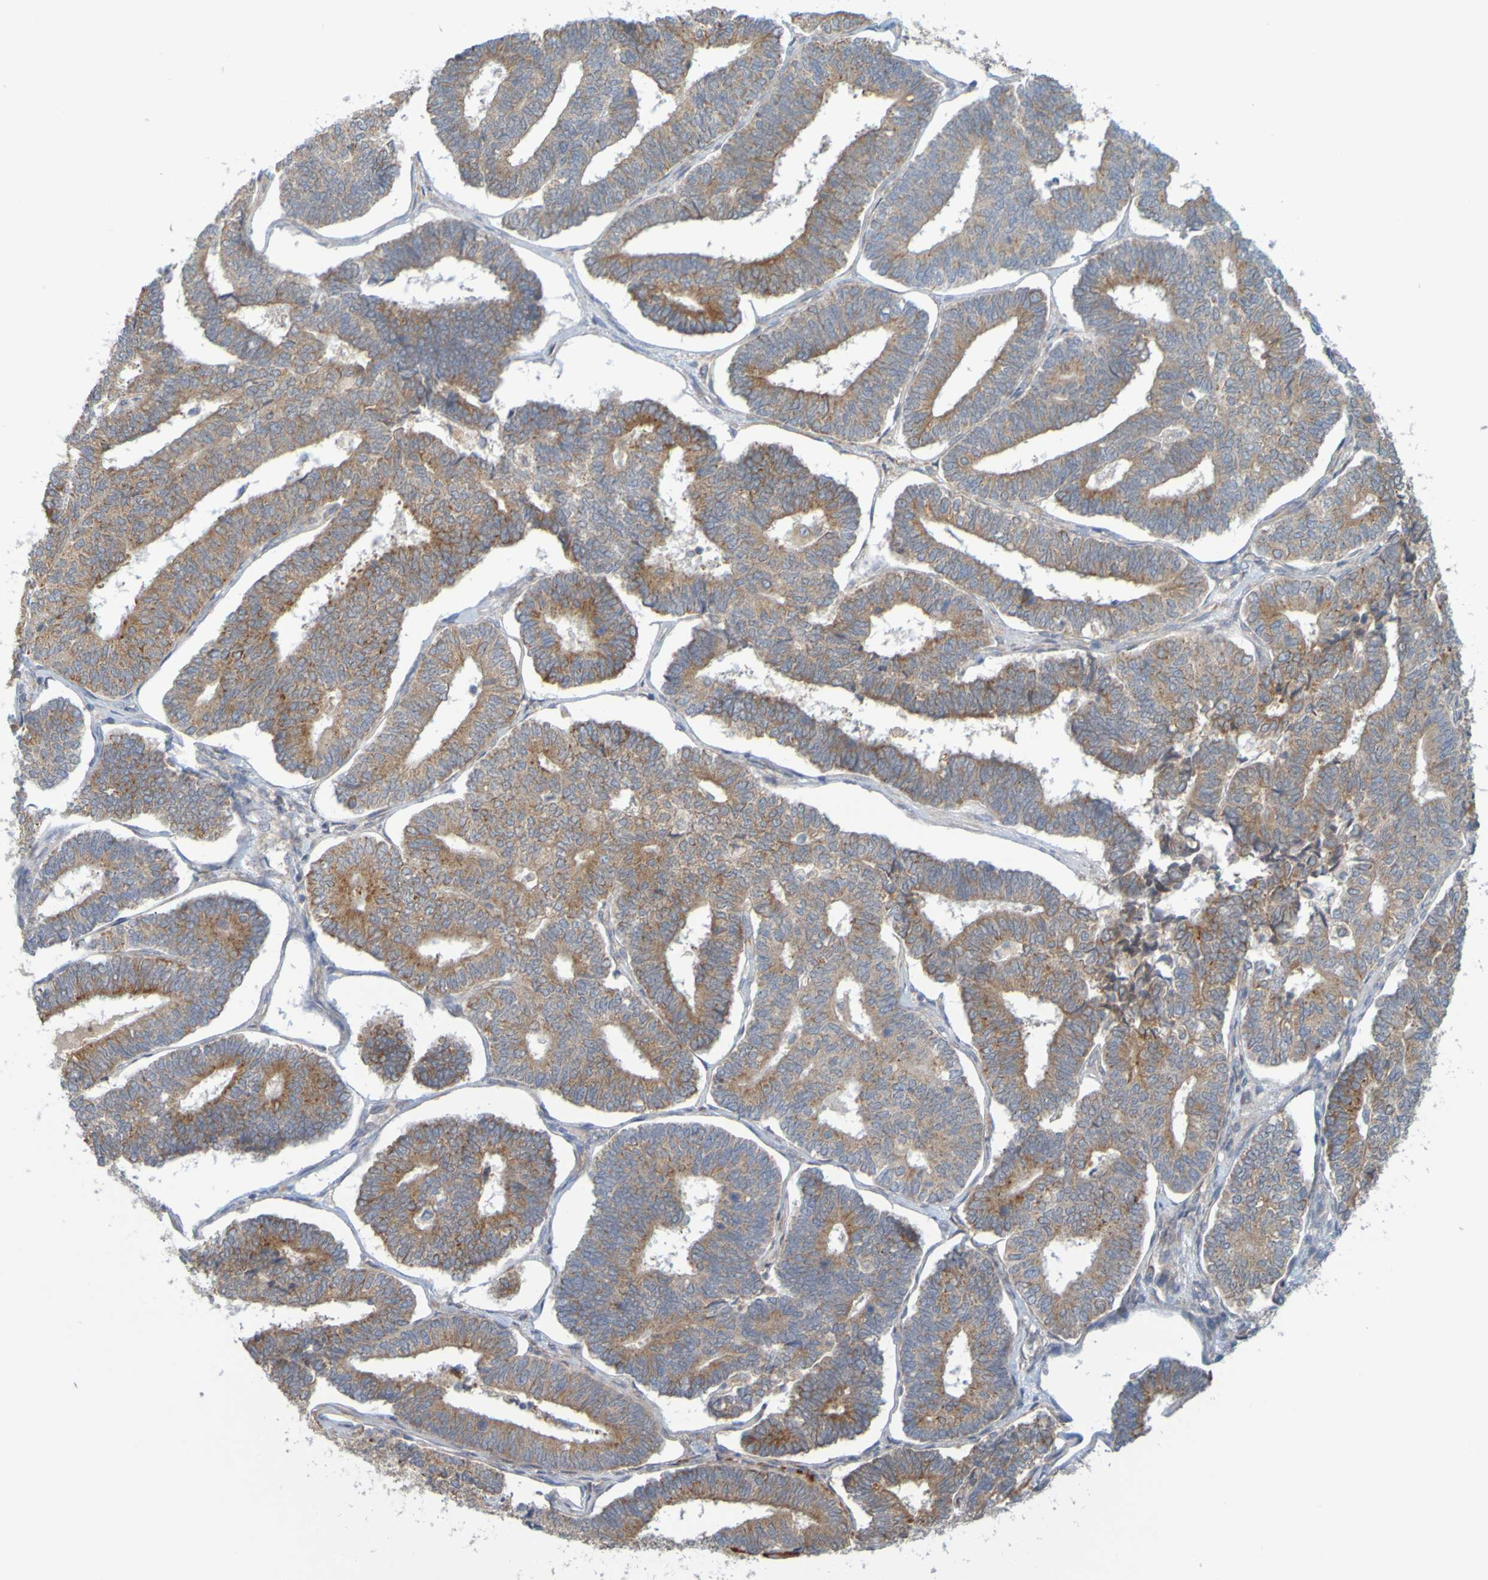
{"staining": {"intensity": "moderate", "quantity": ">75%", "location": "cytoplasmic/membranous"}, "tissue": "endometrial cancer", "cell_type": "Tumor cells", "image_type": "cancer", "snomed": [{"axis": "morphology", "description": "Adenocarcinoma, NOS"}, {"axis": "topography", "description": "Endometrium"}], "caption": "Immunohistochemistry of adenocarcinoma (endometrial) demonstrates medium levels of moderate cytoplasmic/membranous positivity in approximately >75% of tumor cells. Using DAB (brown) and hematoxylin (blue) stains, captured at high magnification using brightfield microscopy.", "gene": "MOGS", "patient": {"sex": "female", "age": 70}}